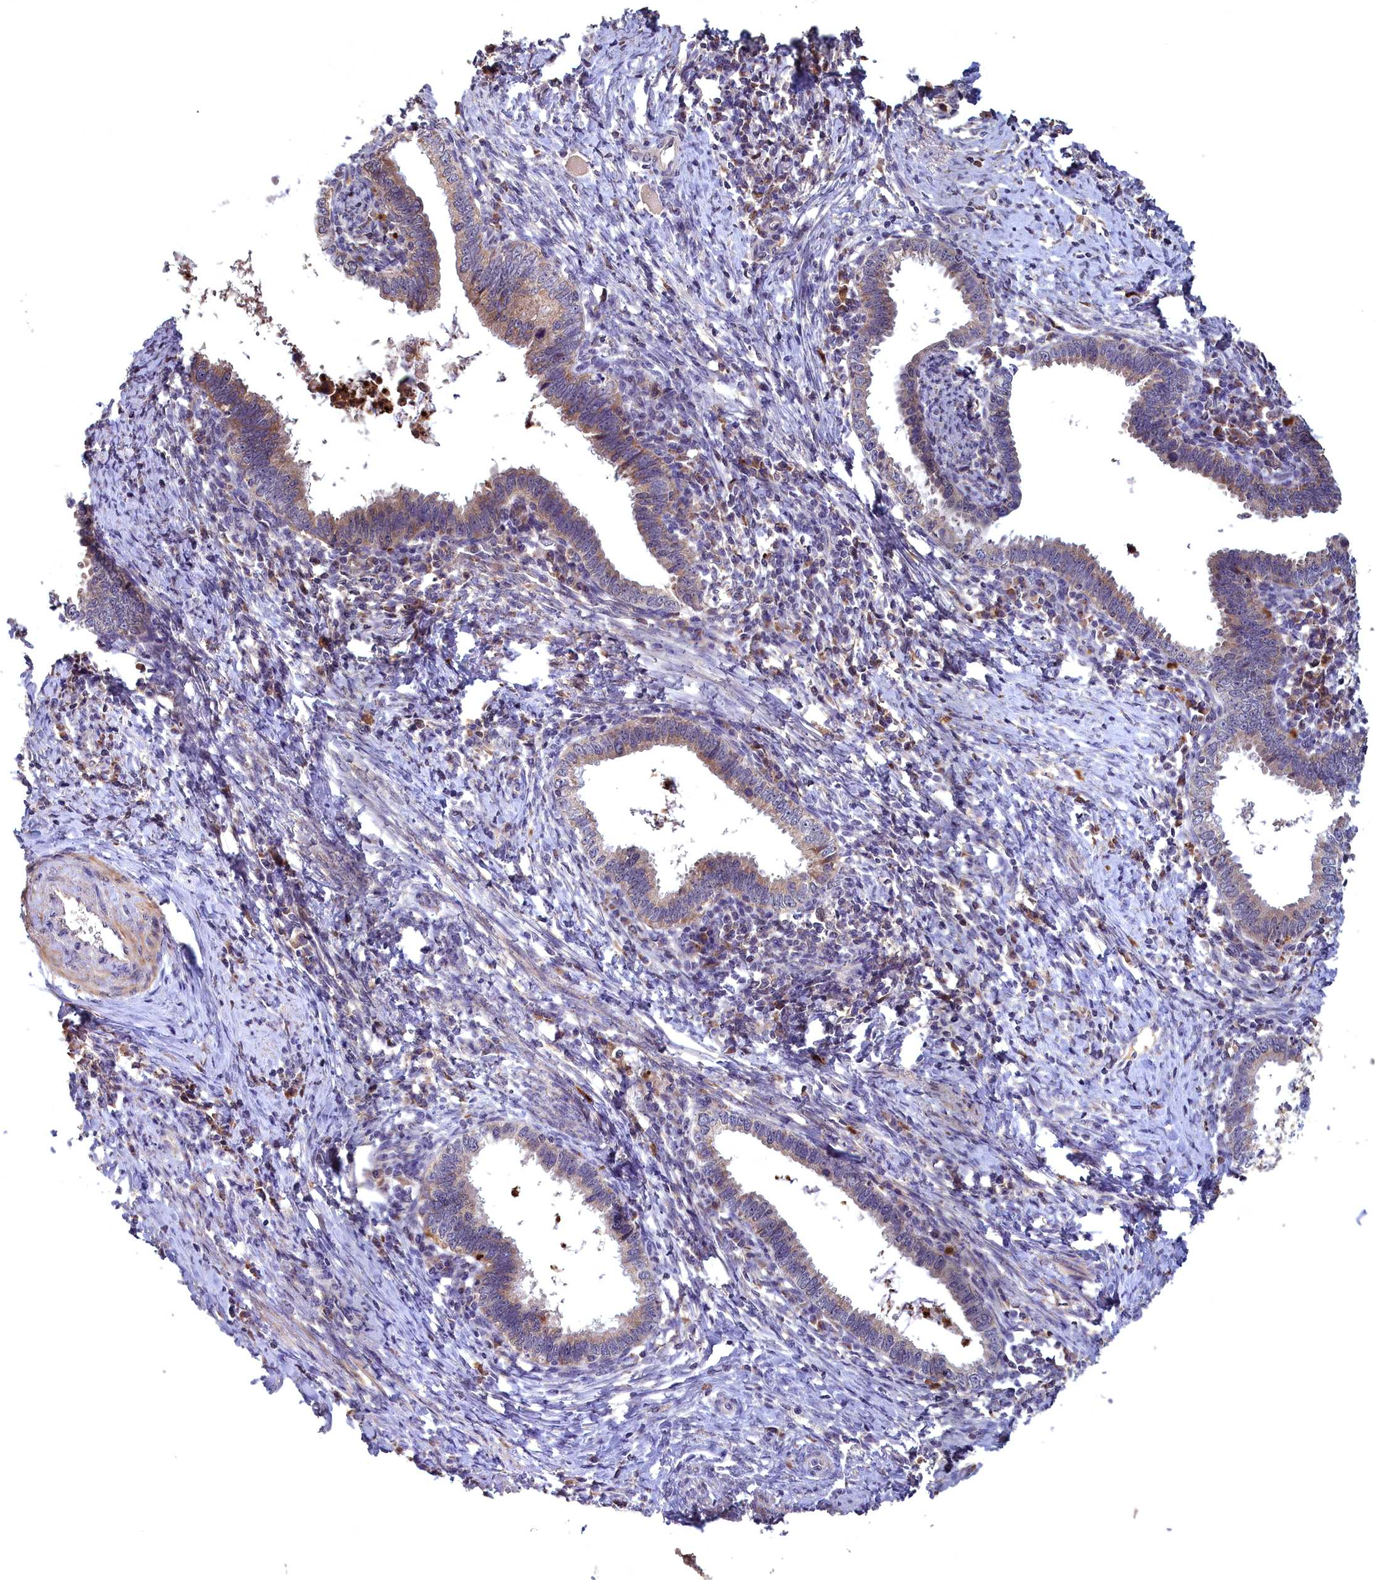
{"staining": {"intensity": "weak", "quantity": ">75%", "location": "cytoplasmic/membranous"}, "tissue": "cervical cancer", "cell_type": "Tumor cells", "image_type": "cancer", "snomed": [{"axis": "morphology", "description": "Adenocarcinoma, NOS"}, {"axis": "topography", "description": "Cervix"}], "caption": "Immunohistochemistry (IHC) (DAB) staining of human adenocarcinoma (cervical) exhibits weak cytoplasmic/membranous protein expression in about >75% of tumor cells.", "gene": "EPB41L4B", "patient": {"sex": "female", "age": 36}}